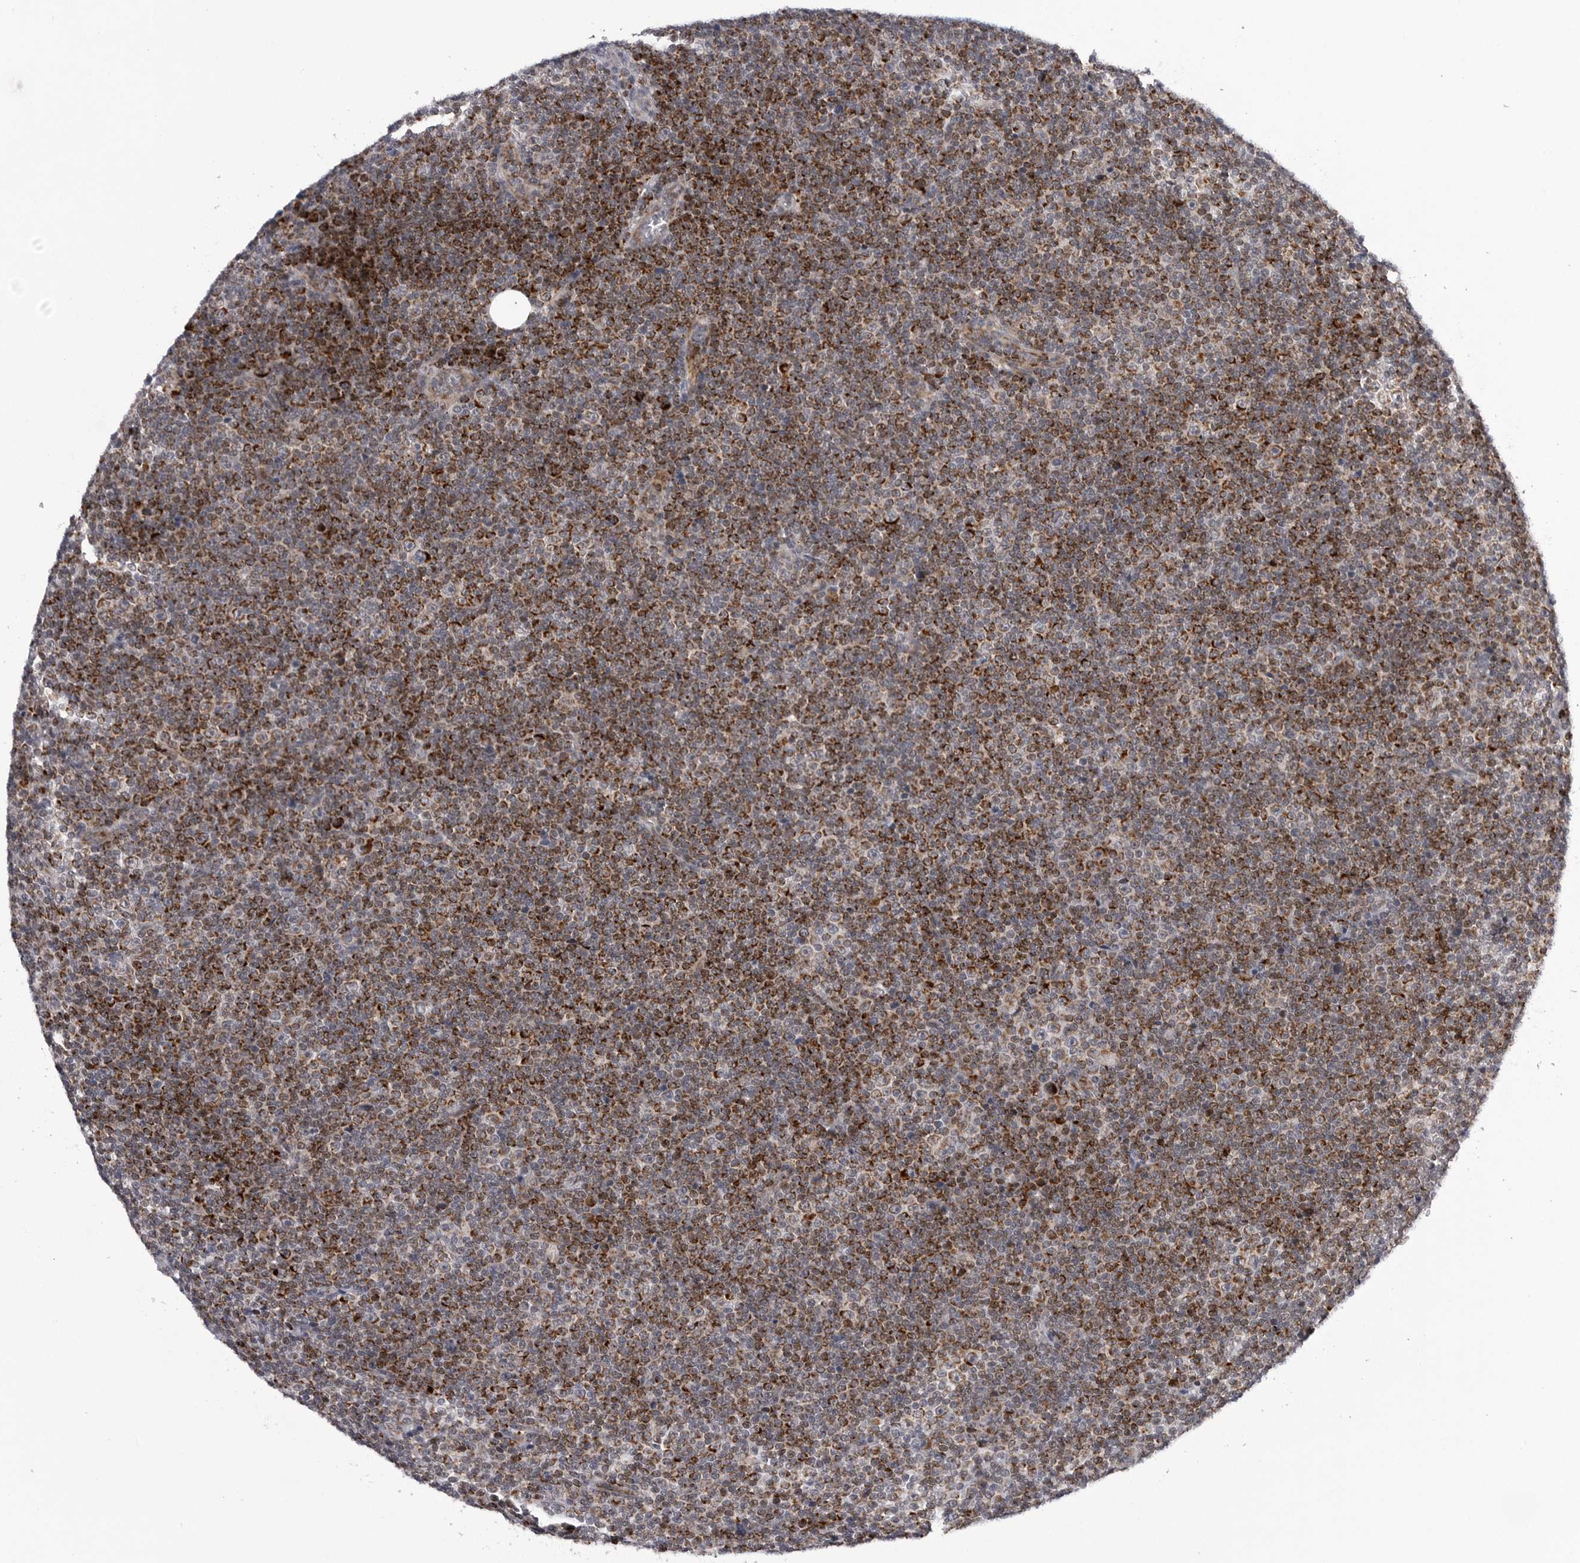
{"staining": {"intensity": "strong", "quantity": ">75%", "location": "cytoplasmic/membranous"}, "tissue": "lymphoma", "cell_type": "Tumor cells", "image_type": "cancer", "snomed": [{"axis": "morphology", "description": "Malignant lymphoma, non-Hodgkin's type, Low grade"}, {"axis": "topography", "description": "Lymph node"}], "caption": "Protein analysis of malignant lymphoma, non-Hodgkin's type (low-grade) tissue reveals strong cytoplasmic/membranous positivity in about >75% of tumor cells.", "gene": "CDK20", "patient": {"sex": "female", "age": 67}}